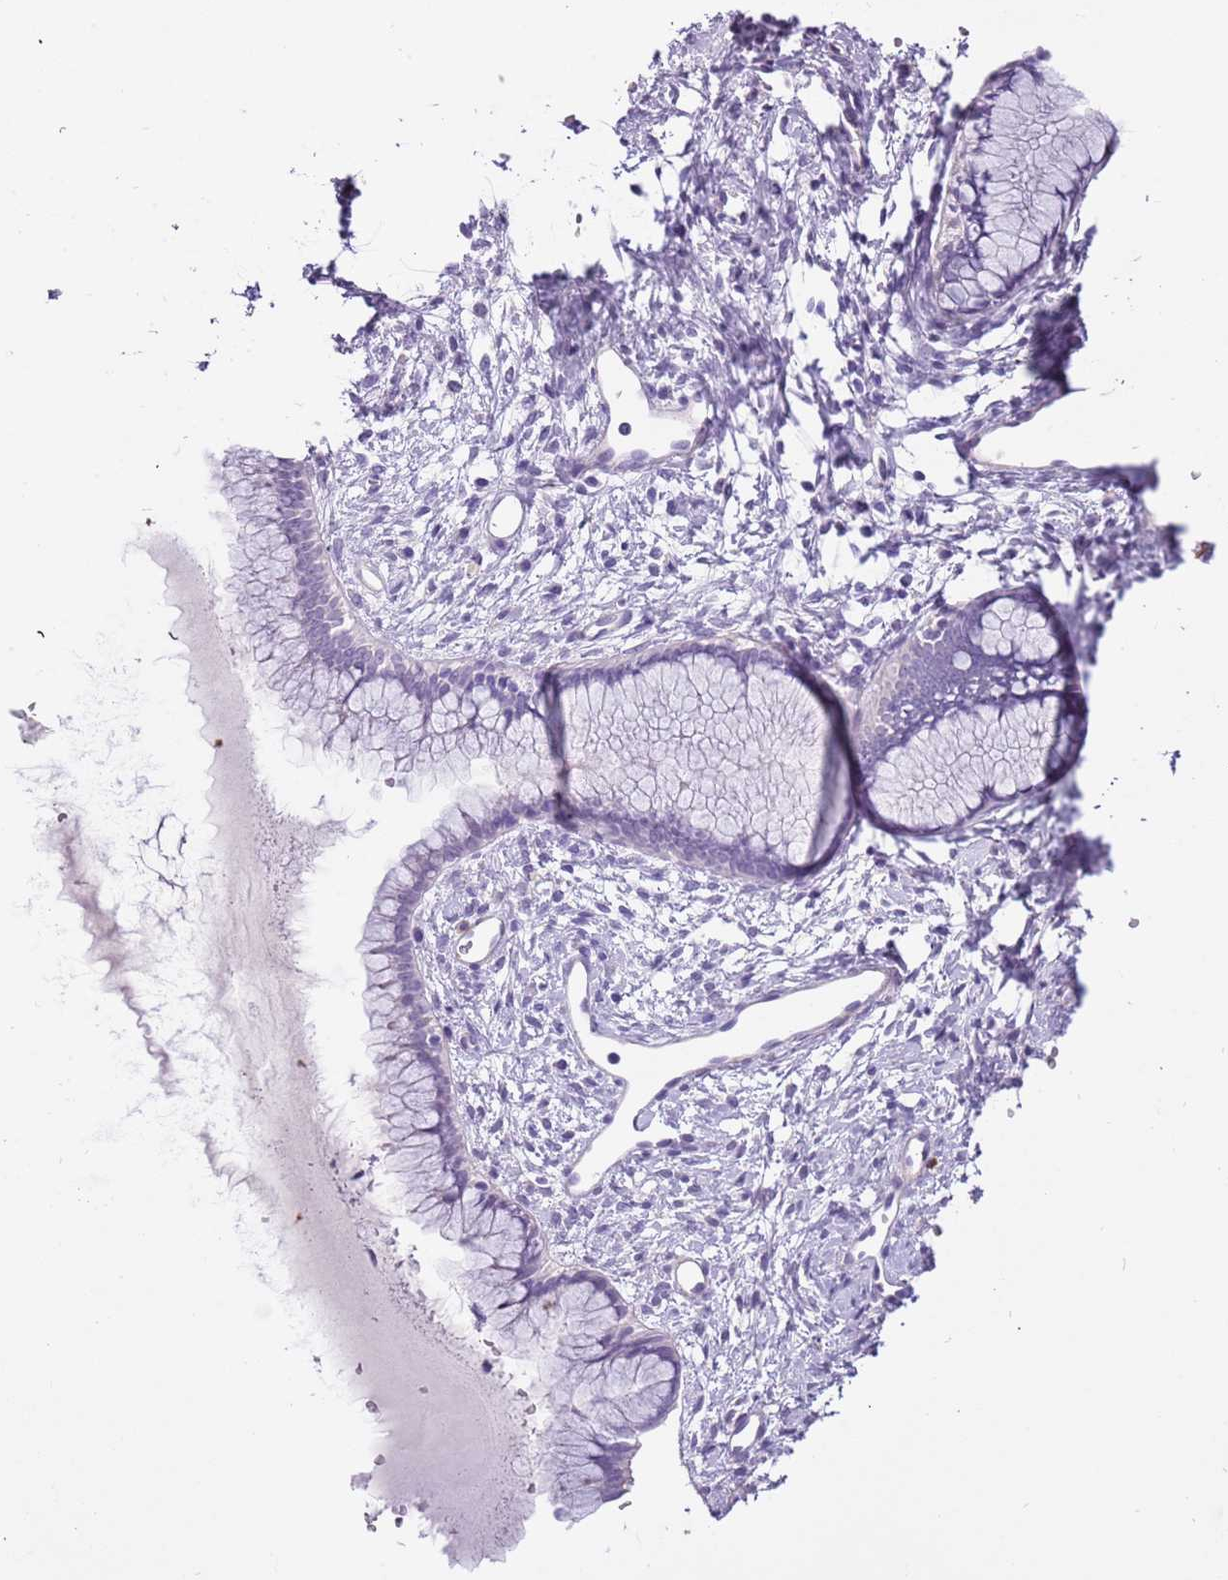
{"staining": {"intensity": "negative", "quantity": "none", "location": "none"}, "tissue": "cervix", "cell_type": "Glandular cells", "image_type": "normal", "snomed": [{"axis": "morphology", "description": "Normal tissue, NOS"}, {"axis": "topography", "description": "Cervix"}], "caption": "Human cervix stained for a protein using IHC displays no staining in glandular cells.", "gene": "PCGF2", "patient": {"sex": "female", "age": 42}}